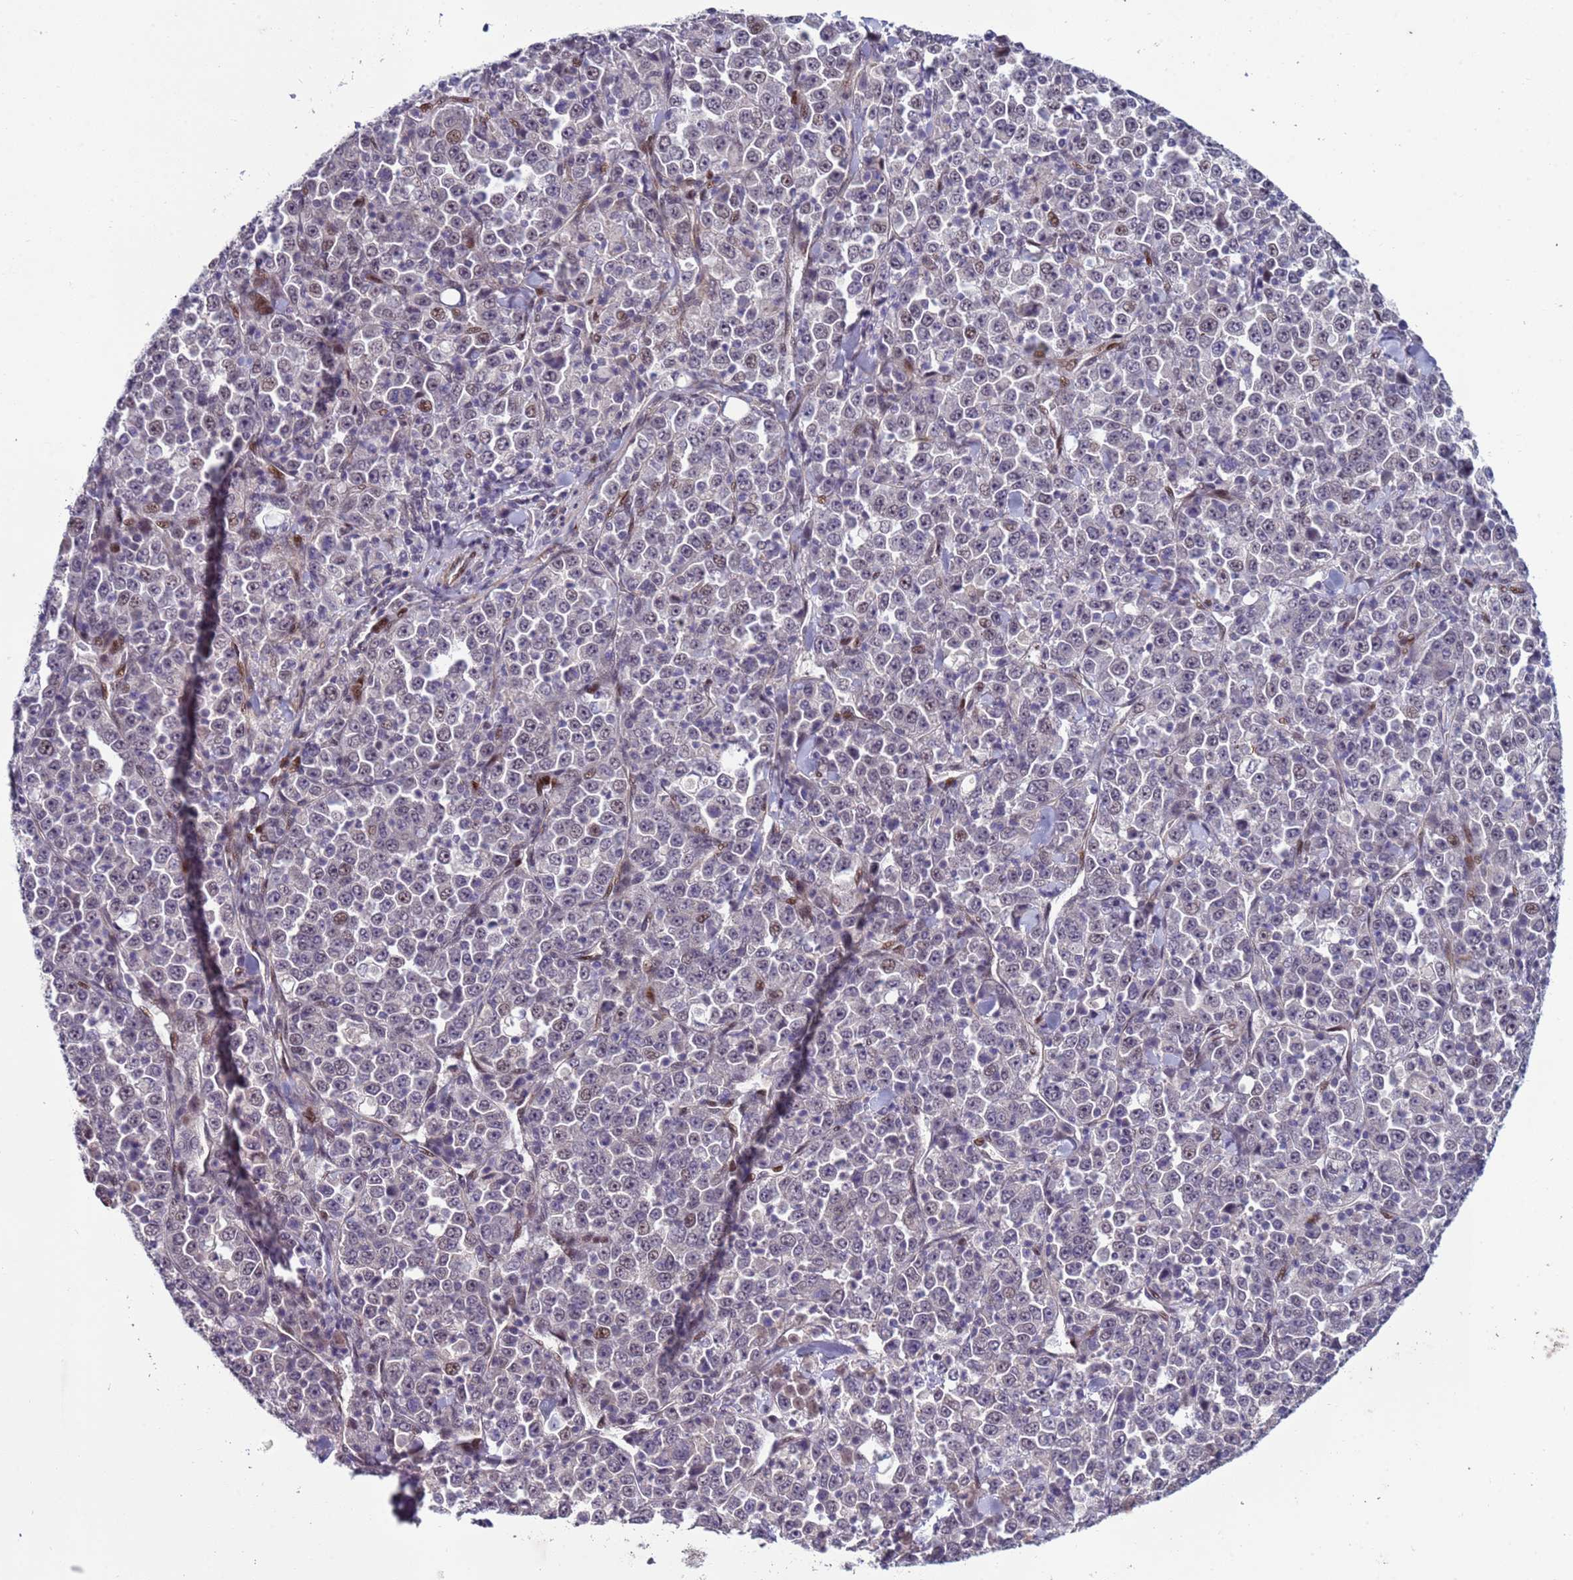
{"staining": {"intensity": "negative", "quantity": "none", "location": "none"}, "tissue": "stomach cancer", "cell_type": "Tumor cells", "image_type": "cancer", "snomed": [{"axis": "morphology", "description": "Normal tissue, NOS"}, {"axis": "morphology", "description": "Adenocarcinoma, NOS"}, {"axis": "topography", "description": "Stomach, upper"}, {"axis": "topography", "description": "Stomach"}], "caption": "Immunohistochemical staining of human stomach adenocarcinoma exhibits no significant expression in tumor cells.", "gene": "SHC3", "patient": {"sex": "male", "age": 59}}